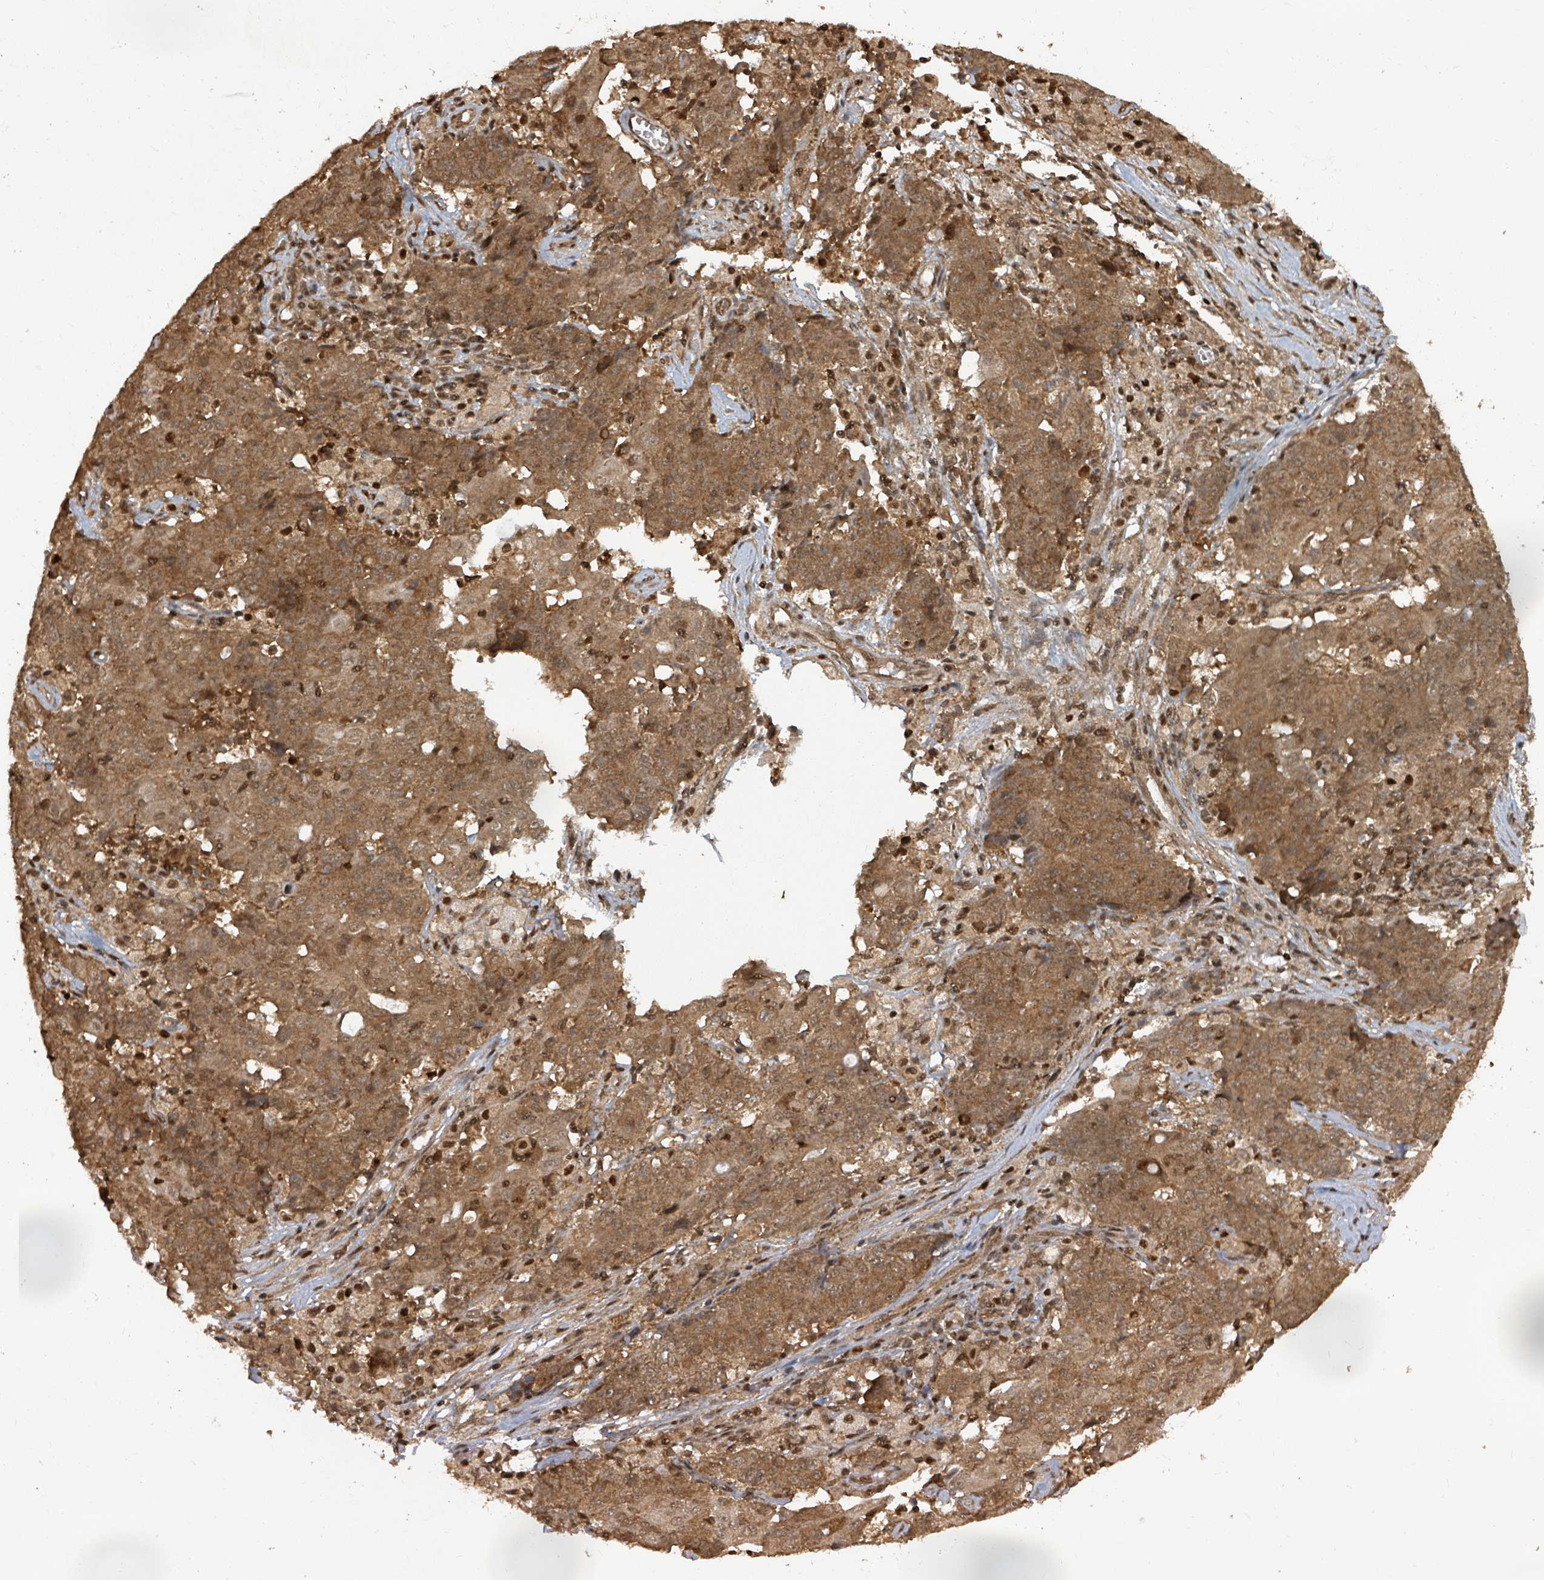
{"staining": {"intensity": "strong", "quantity": ">75%", "location": "cytoplasmic/membranous,nuclear"}, "tissue": "ovarian cancer", "cell_type": "Tumor cells", "image_type": "cancer", "snomed": [{"axis": "morphology", "description": "Carcinoma, endometroid"}, {"axis": "topography", "description": "Ovary"}], "caption": "Protein staining of ovarian cancer (endometroid carcinoma) tissue displays strong cytoplasmic/membranous and nuclear staining in approximately >75% of tumor cells. (DAB (3,3'-diaminobenzidine) IHC with brightfield microscopy, high magnification).", "gene": "KDM4E", "patient": {"sex": "female", "age": 42}}